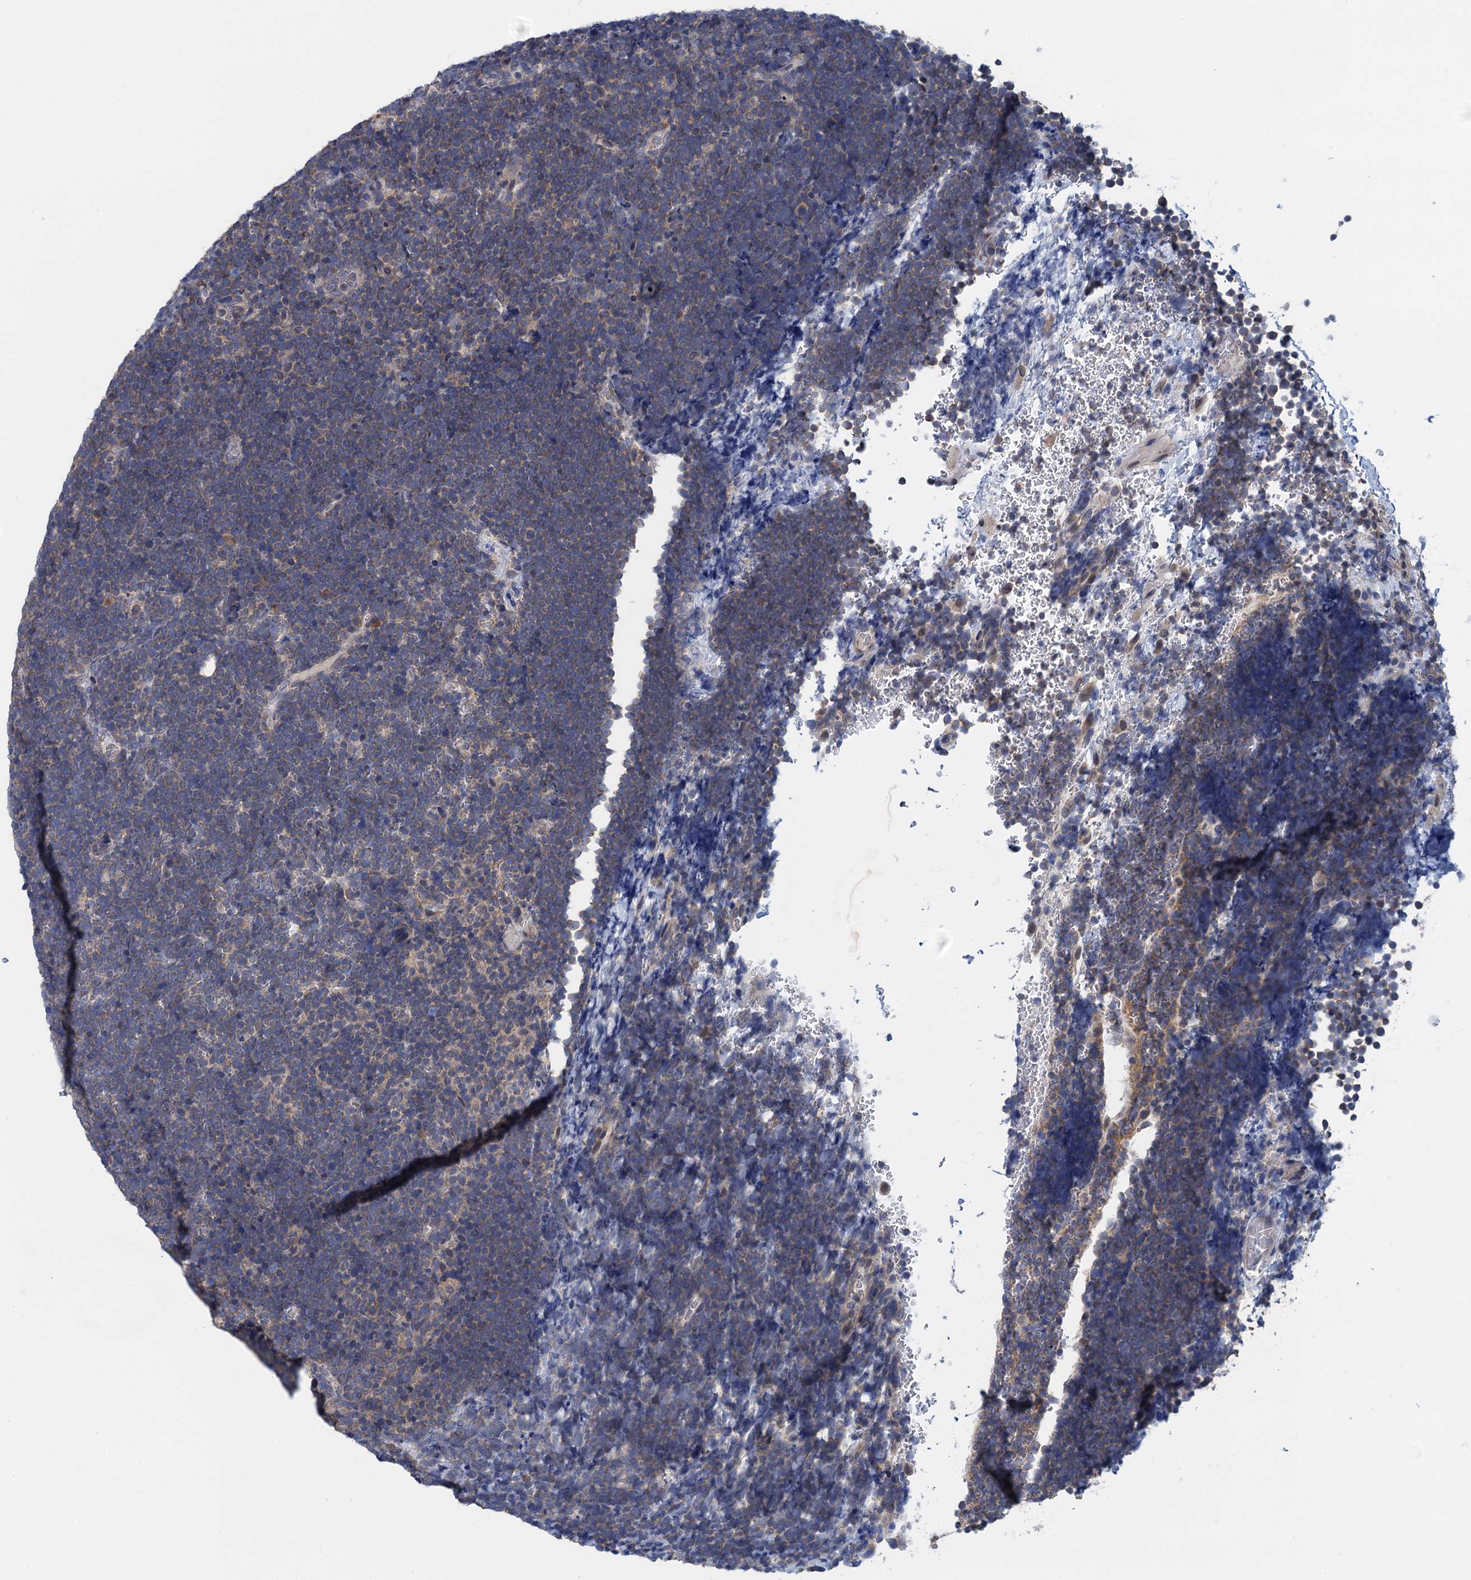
{"staining": {"intensity": "weak", "quantity": "25%-75%", "location": "cytoplasmic/membranous"}, "tissue": "lymphoma", "cell_type": "Tumor cells", "image_type": "cancer", "snomed": [{"axis": "morphology", "description": "Malignant lymphoma, non-Hodgkin's type, High grade"}, {"axis": "topography", "description": "Lymph node"}], "caption": "Immunohistochemistry (DAB (3,3'-diaminobenzidine)) staining of human lymphoma demonstrates weak cytoplasmic/membranous protein staining in about 25%-75% of tumor cells.", "gene": "CTU2", "patient": {"sex": "male", "age": 13}}